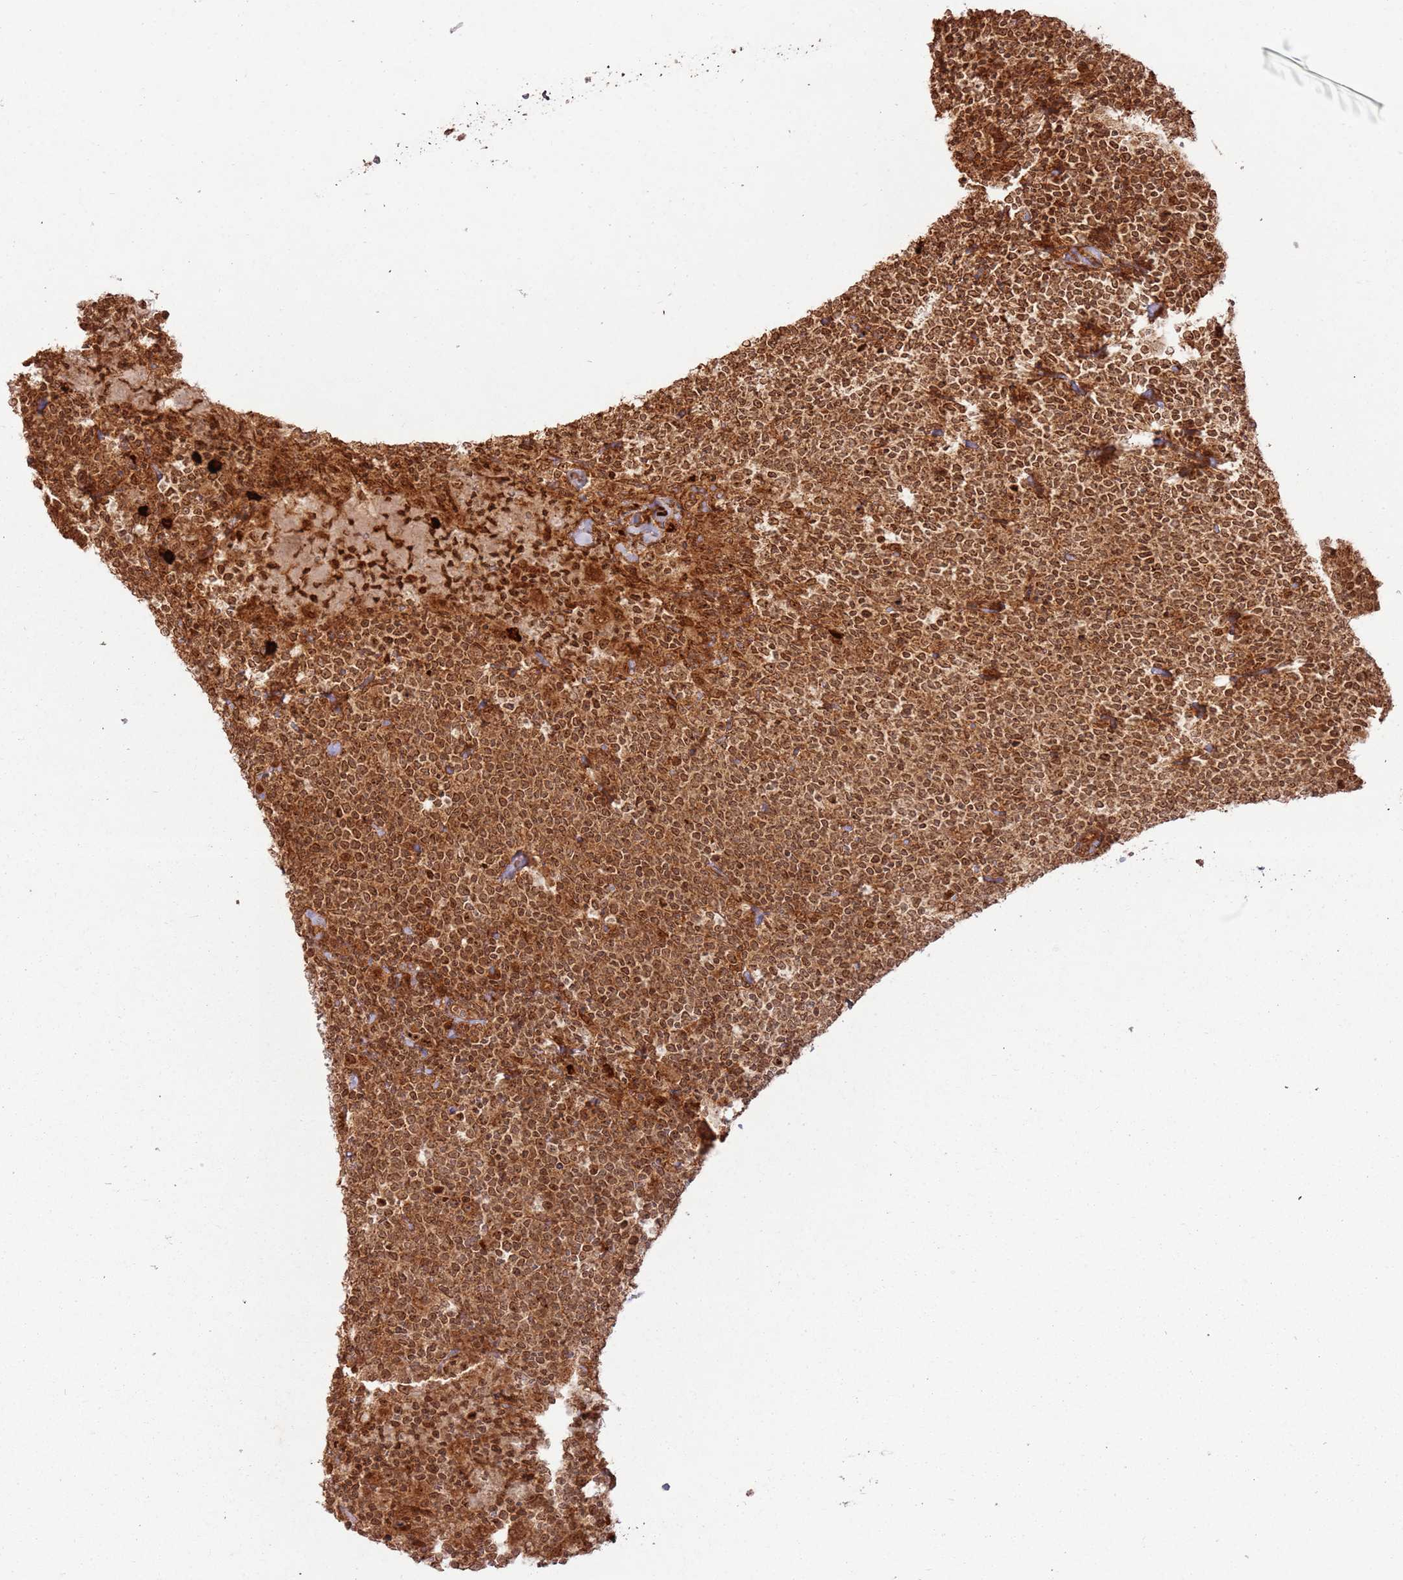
{"staining": {"intensity": "moderate", "quantity": ">75%", "location": "cytoplasmic/membranous,nuclear"}, "tissue": "lymphoma", "cell_type": "Tumor cells", "image_type": "cancer", "snomed": [{"axis": "morphology", "description": "Malignant lymphoma, non-Hodgkin's type, High grade"}, {"axis": "topography", "description": "Lymph node"}], "caption": "High-magnification brightfield microscopy of high-grade malignant lymphoma, non-Hodgkin's type stained with DAB (3,3'-diaminobenzidine) (brown) and counterstained with hematoxylin (blue). tumor cells exhibit moderate cytoplasmic/membranous and nuclear positivity is seen in approximately>75% of cells.", "gene": "TBC1D13", "patient": {"sex": "male", "age": 61}}